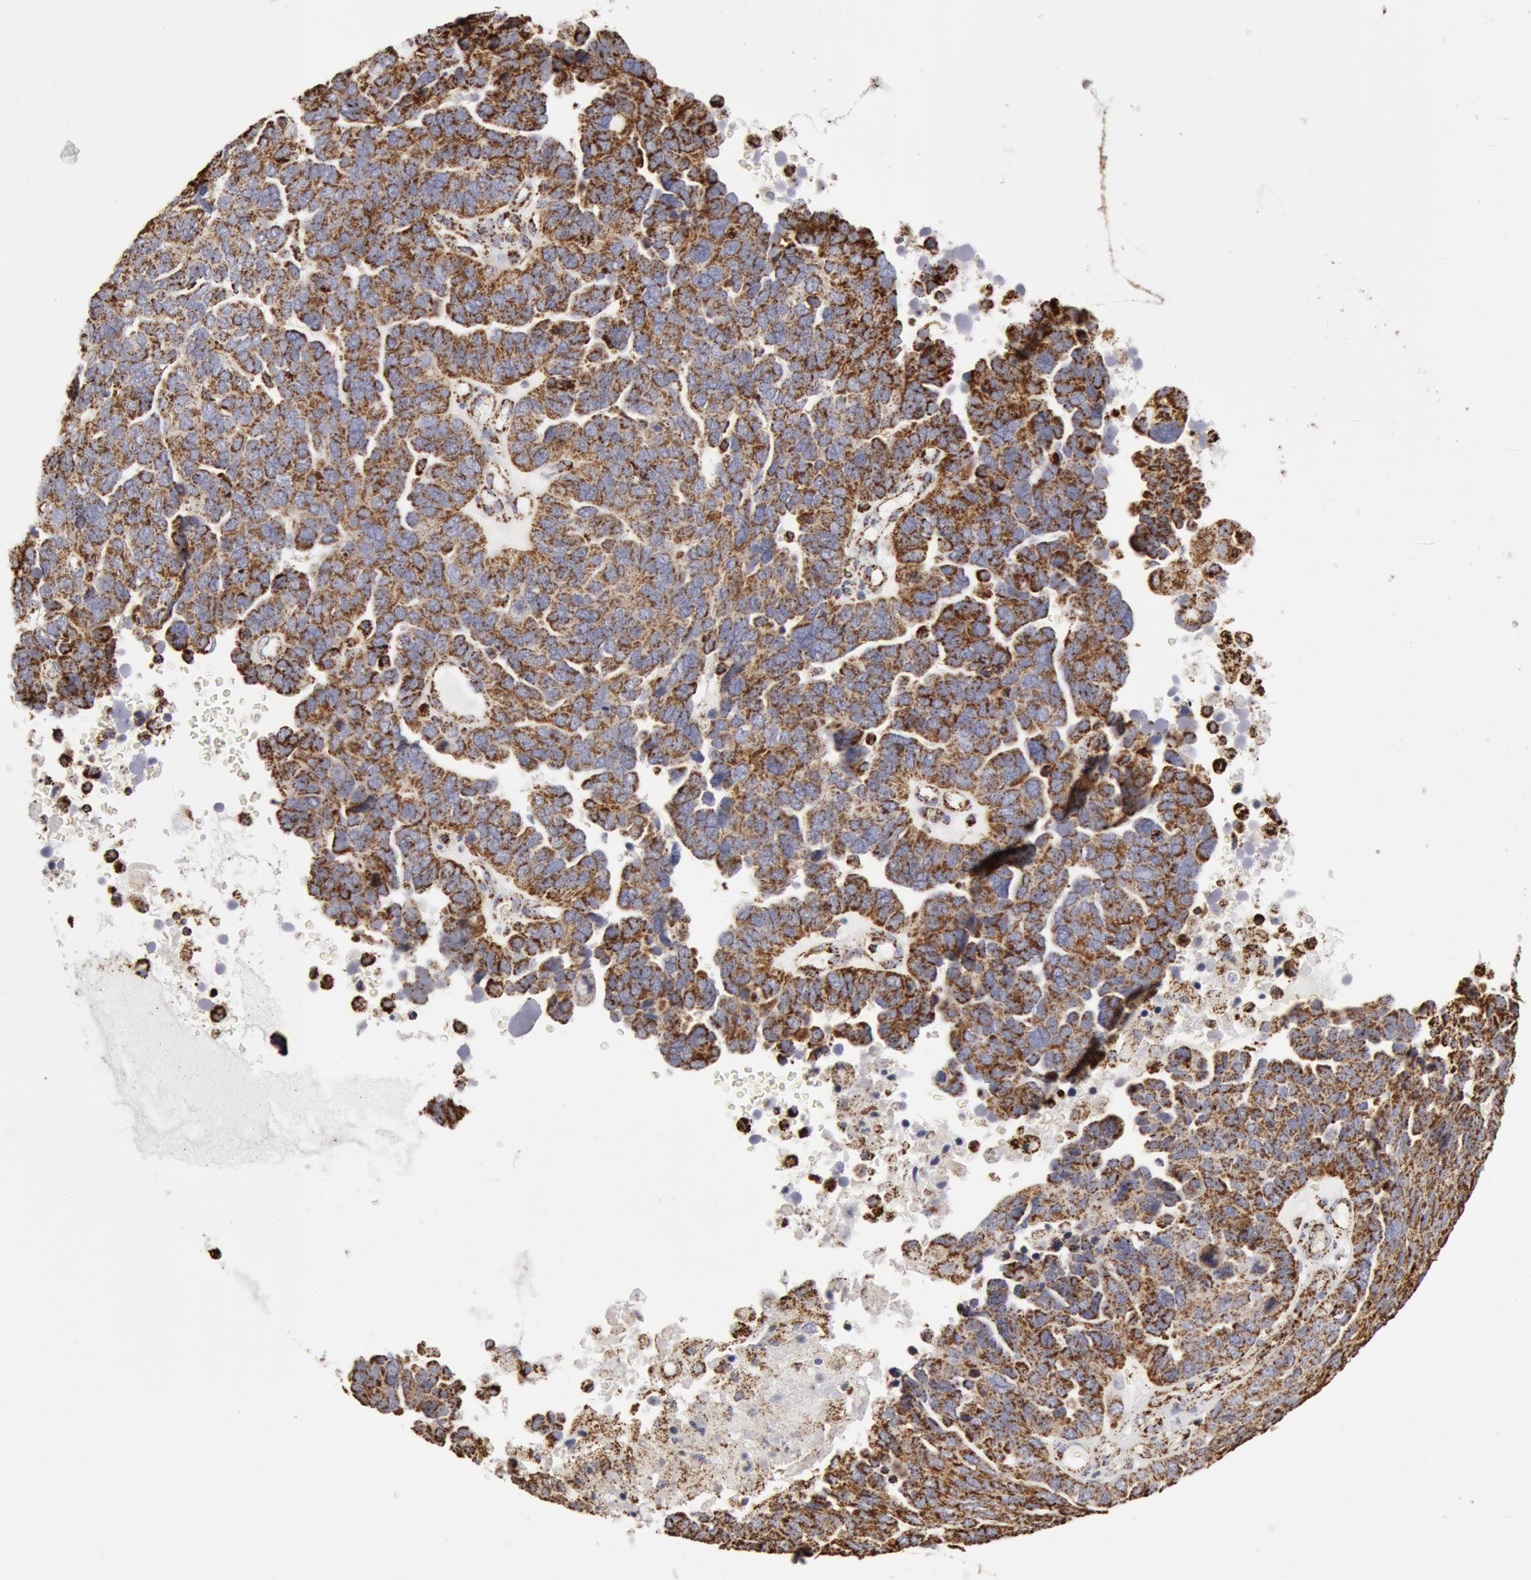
{"staining": {"intensity": "moderate", "quantity": ">75%", "location": "cytoplasmic/membranous"}, "tissue": "ovarian cancer", "cell_type": "Tumor cells", "image_type": "cancer", "snomed": [{"axis": "morphology", "description": "Cystadenocarcinoma, serous, NOS"}, {"axis": "topography", "description": "Ovary"}], "caption": "High-magnification brightfield microscopy of serous cystadenocarcinoma (ovarian) stained with DAB (3,3'-diaminobenzidine) (brown) and counterstained with hematoxylin (blue). tumor cells exhibit moderate cytoplasmic/membranous expression is identified in about>75% of cells.", "gene": "ATP5F1B", "patient": {"sex": "female", "age": 64}}